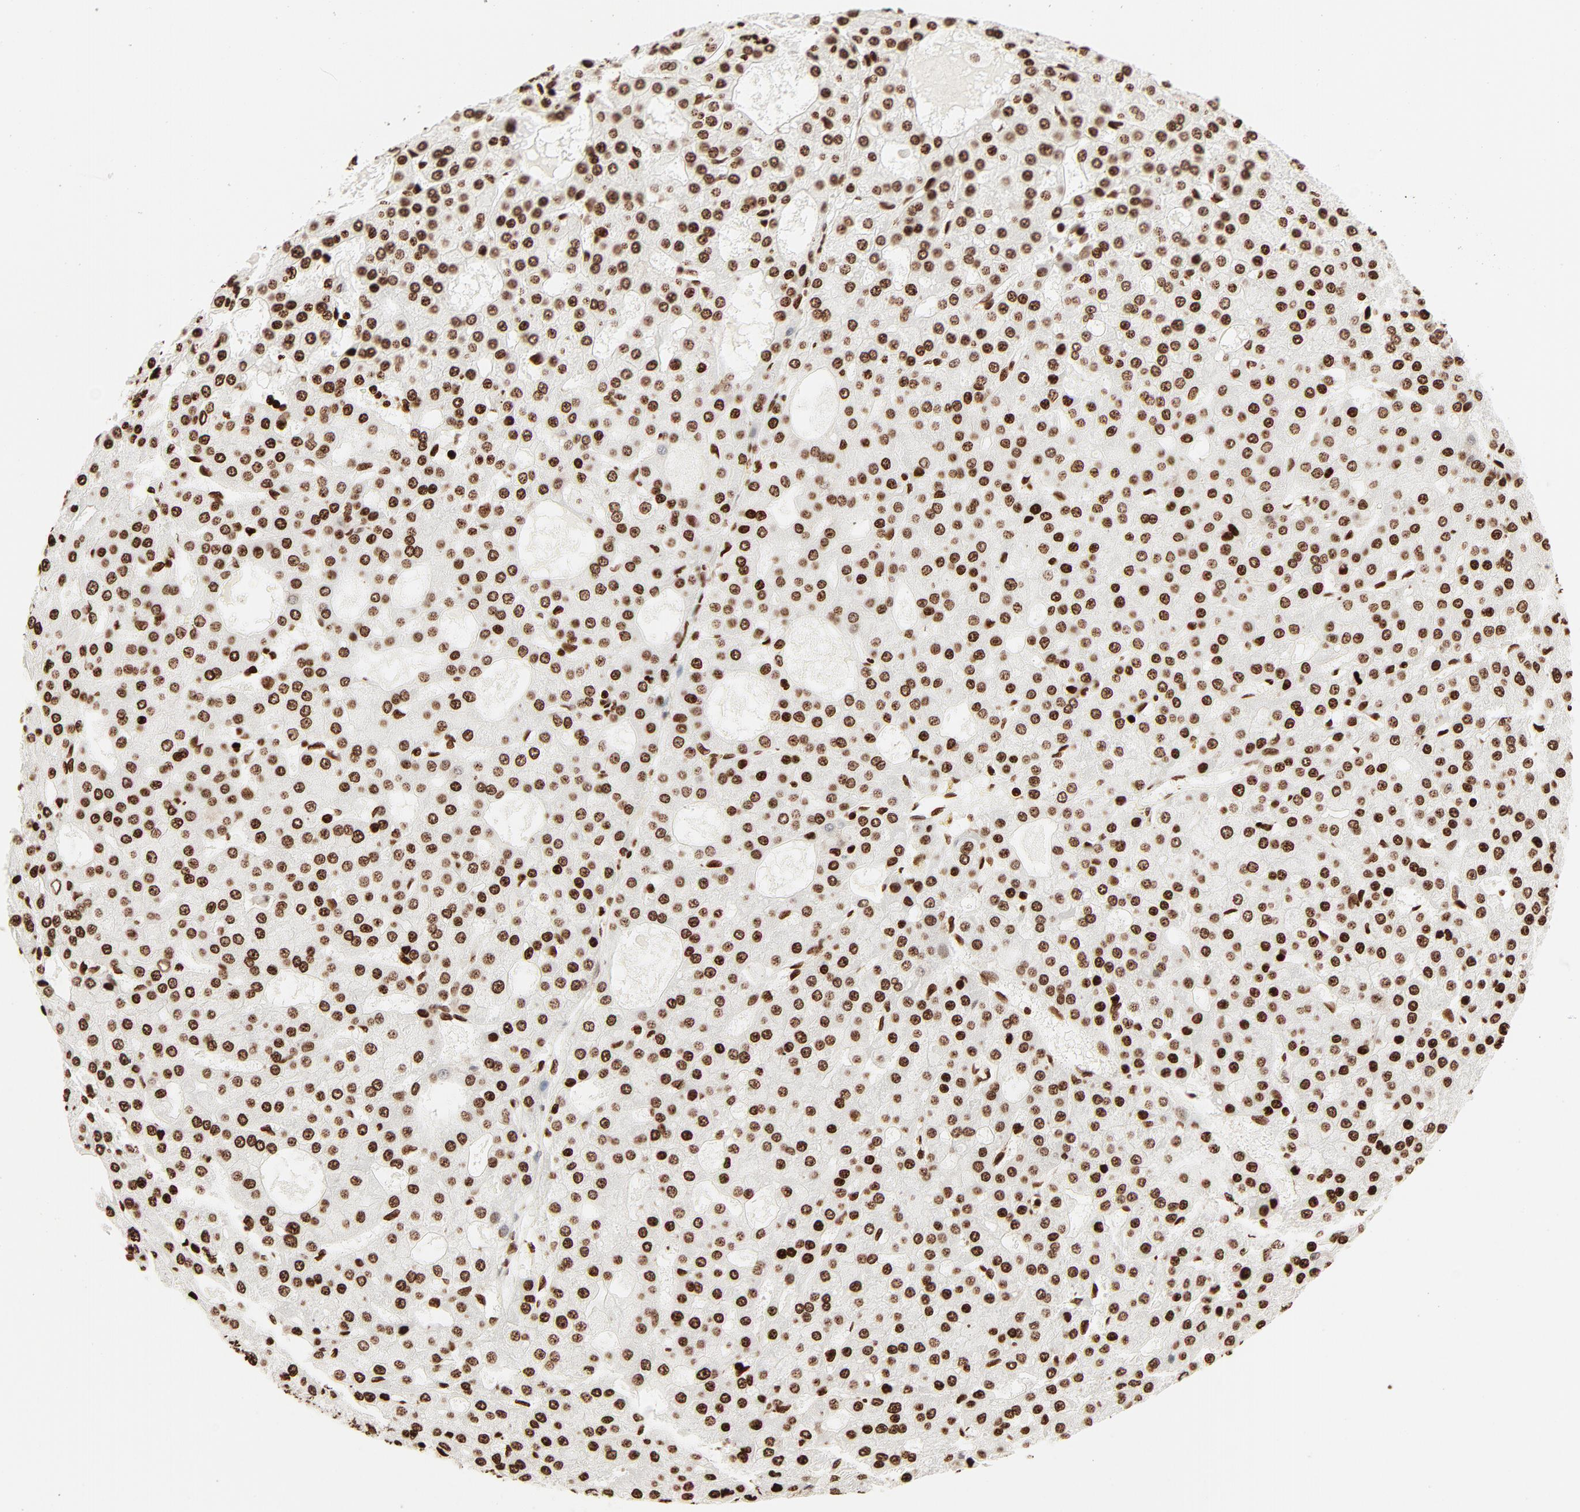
{"staining": {"intensity": "strong", "quantity": ">75%", "location": "nuclear"}, "tissue": "liver cancer", "cell_type": "Tumor cells", "image_type": "cancer", "snomed": [{"axis": "morphology", "description": "Carcinoma, Hepatocellular, NOS"}, {"axis": "topography", "description": "Liver"}], "caption": "A high amount of strong nuclear positivity is appreciated in about >75% of tumor cells in liver hepatocellular carcinoma tissue.", "gene": "HMGB2", "patient": {"sex": "male", "age": 47}}